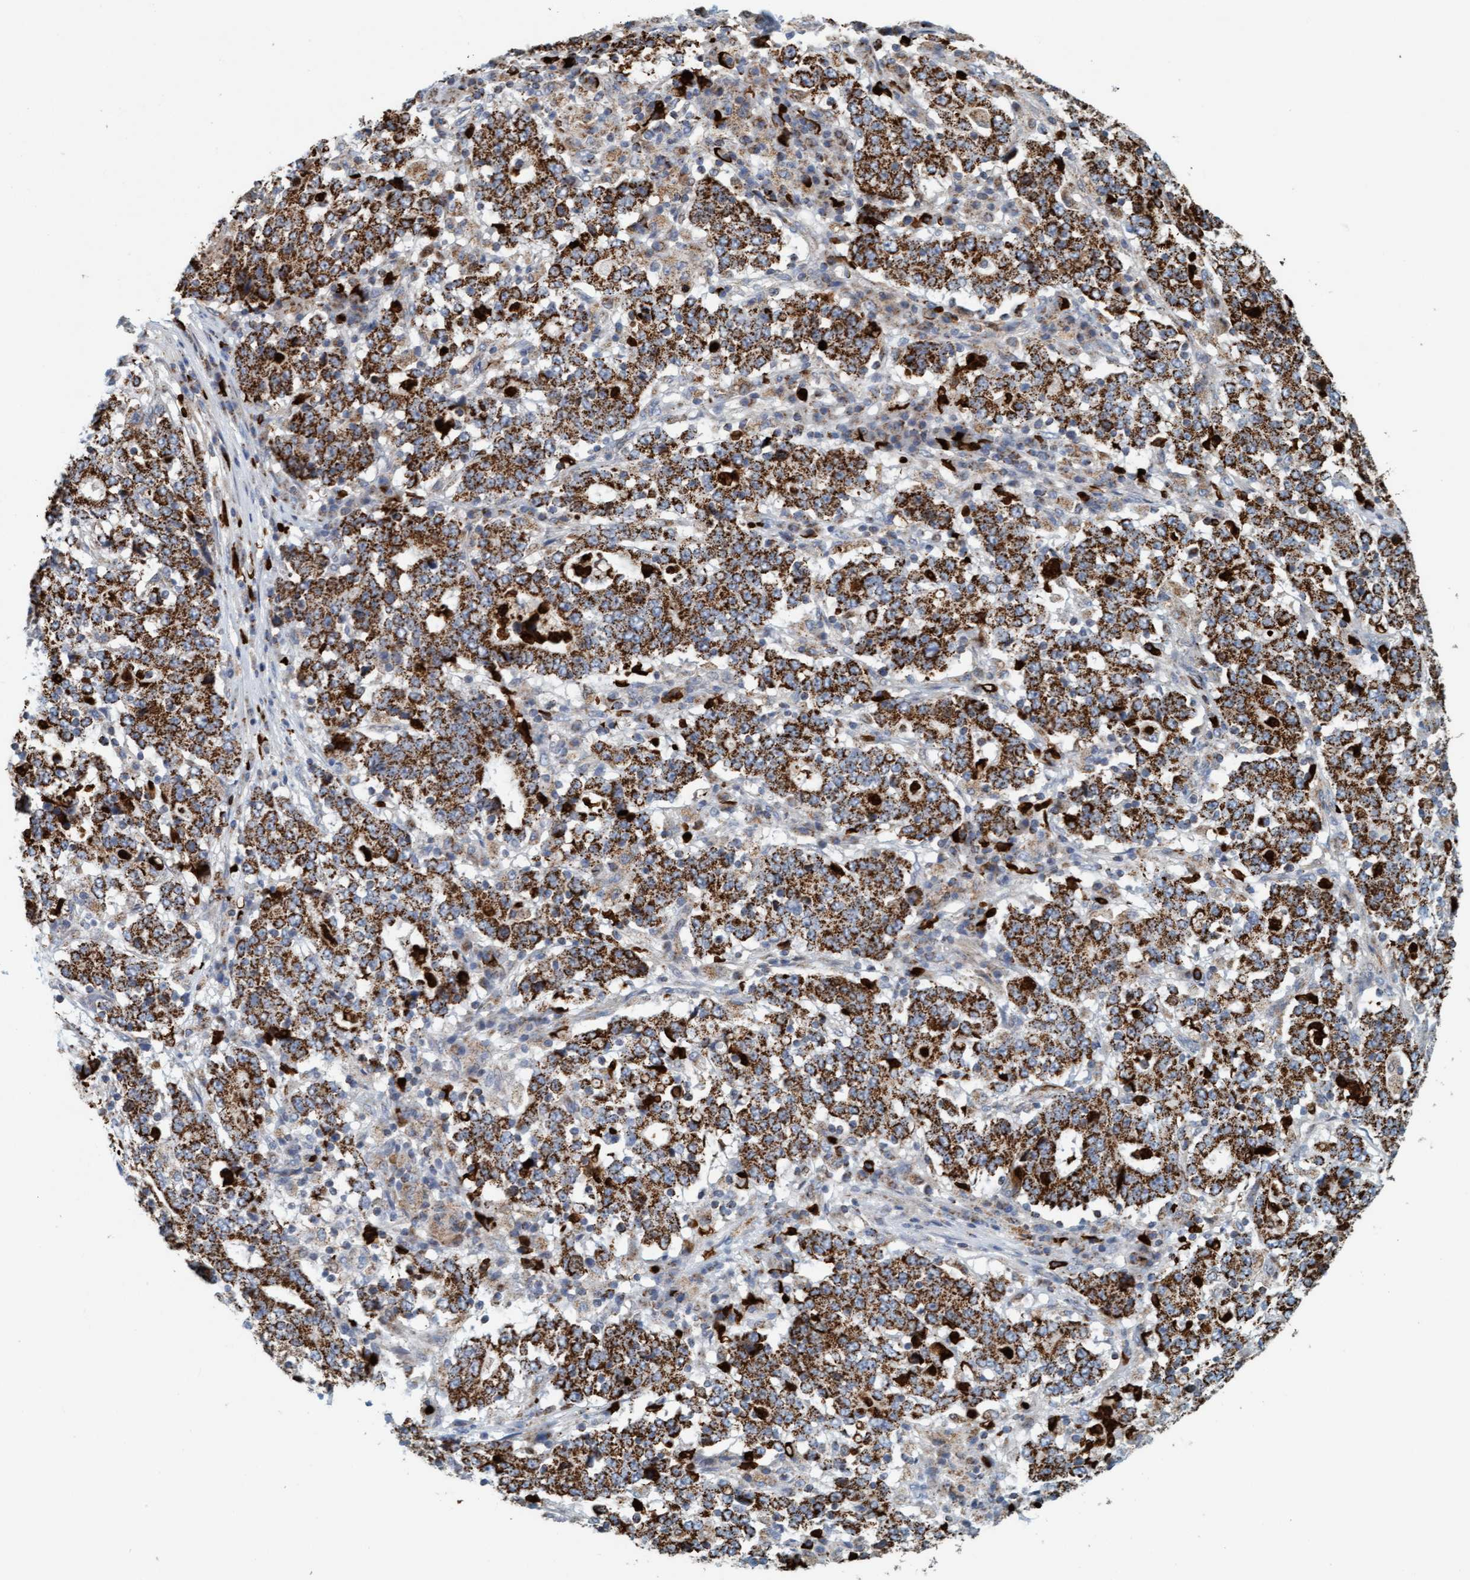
{"staining": {"intensity": "strong", "quantity": ">75%", "location": "cytoplasmic/membranous"}, "tissue": "stomach cancer", "cell_type": "Tumor cells", "image_type": "cancer", "snomed": [{"axis": "morphology", "description": "Adenocarcinoma, NOS"}, {"axis": "topography", "description": "Stomach"}], "caption": "Immunohistochemical staining of adenocarcinoma (stomach) shows high levels of strong cytoplasmic/membranous protein expression in approximately >75% of tumor cells.", "gene": "B9D1", "patient": {"sex": "male", "age": 59}}